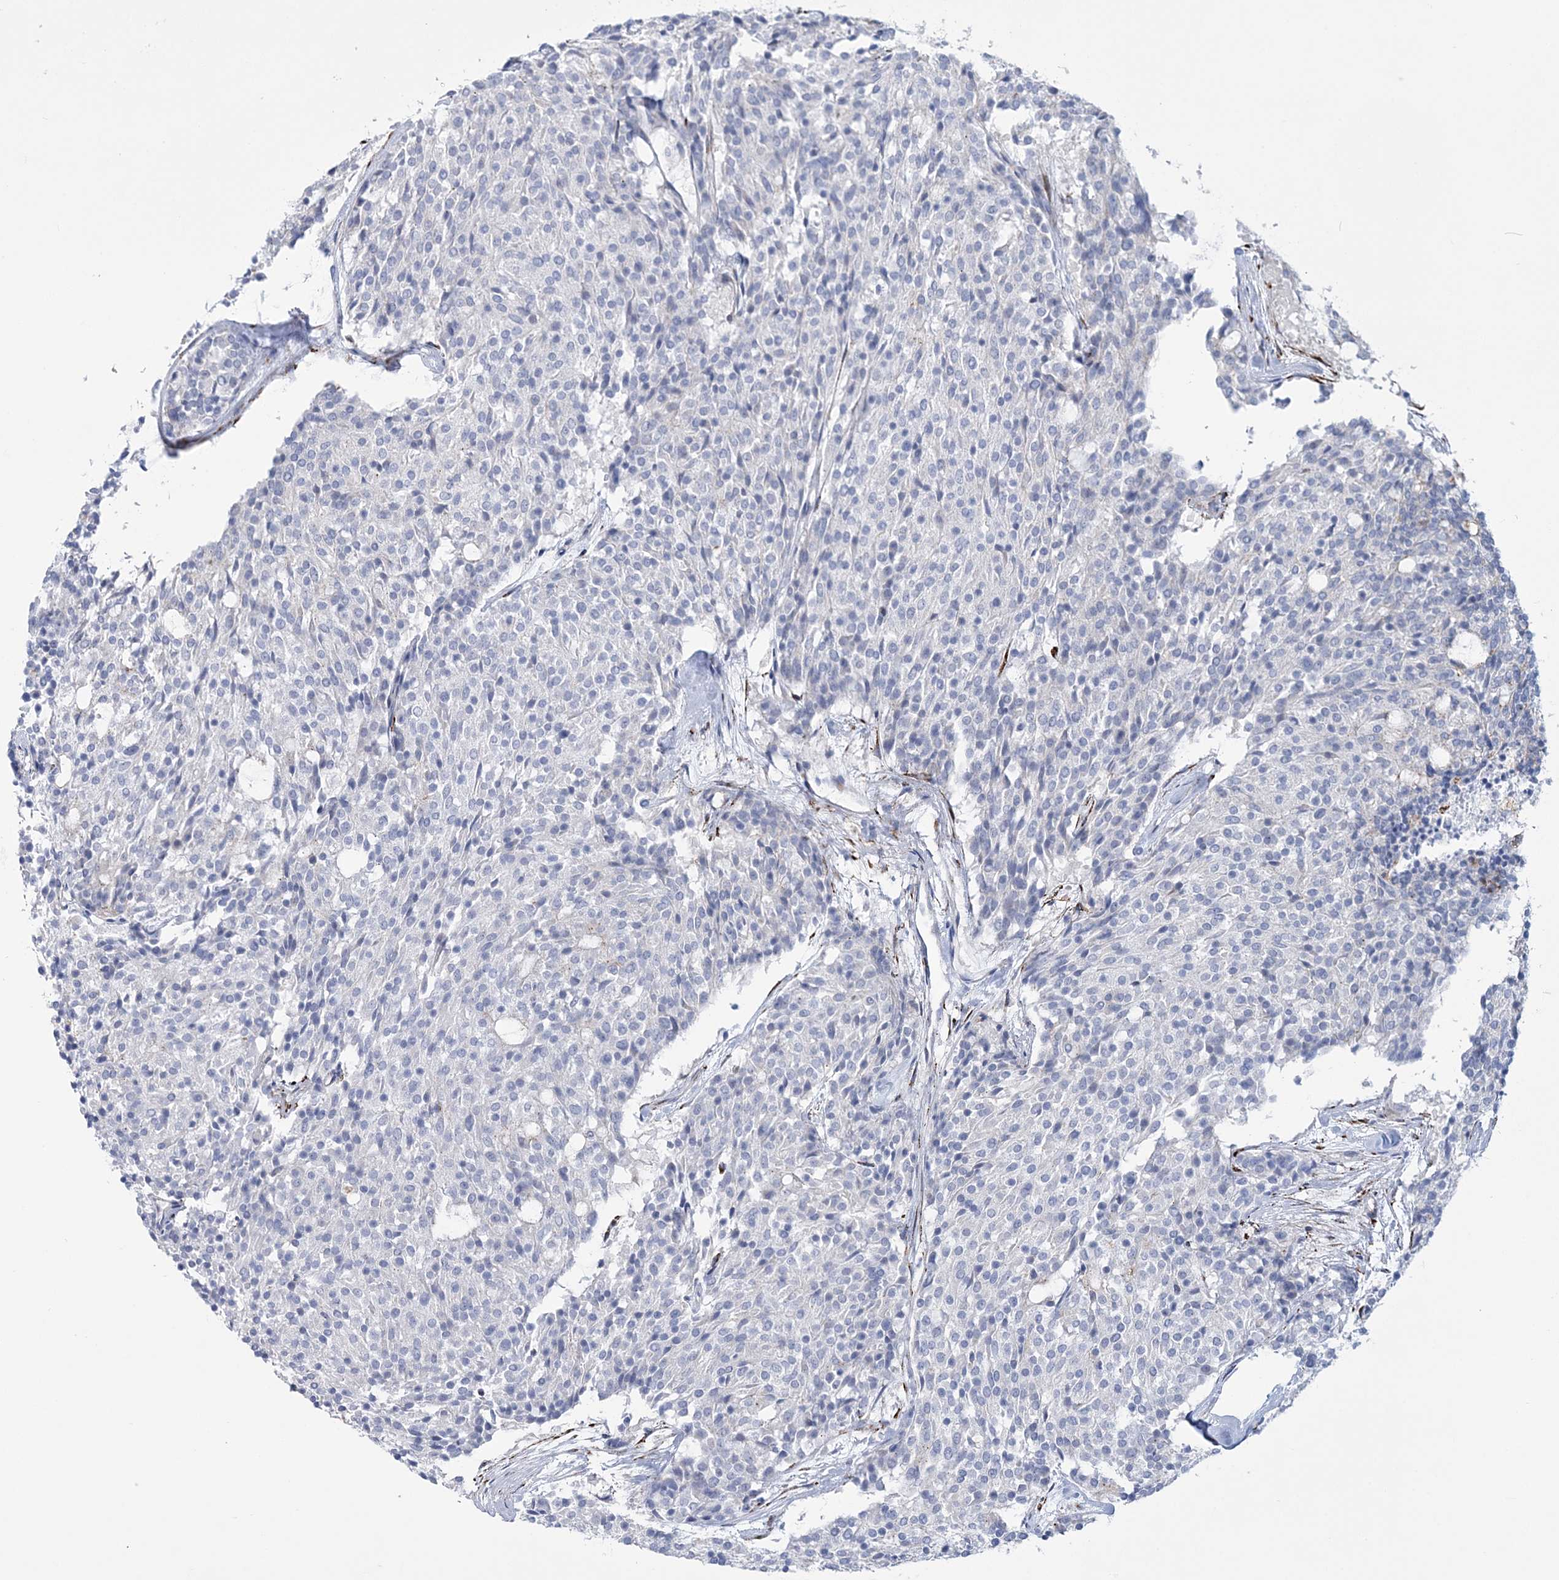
{"staining": {"intensity": "negative", "quantity": "none", "location": "none"}, "tissue": "carcinoid", "cell_type": "Tumor cells", "image_type": "cancer", "snomed": [{"axis": "morphology", "description": "Carcinoid, malignant, NOS"}, {"axis": "topography", "description": "Pancreas"}], "caption": "Immunohistochemistry of human carcinoid (malignant) exhibits no positivity in tumor cells.", "gene": "RAB11FIP5", "patient": {"sex": "female", "age": 54}}